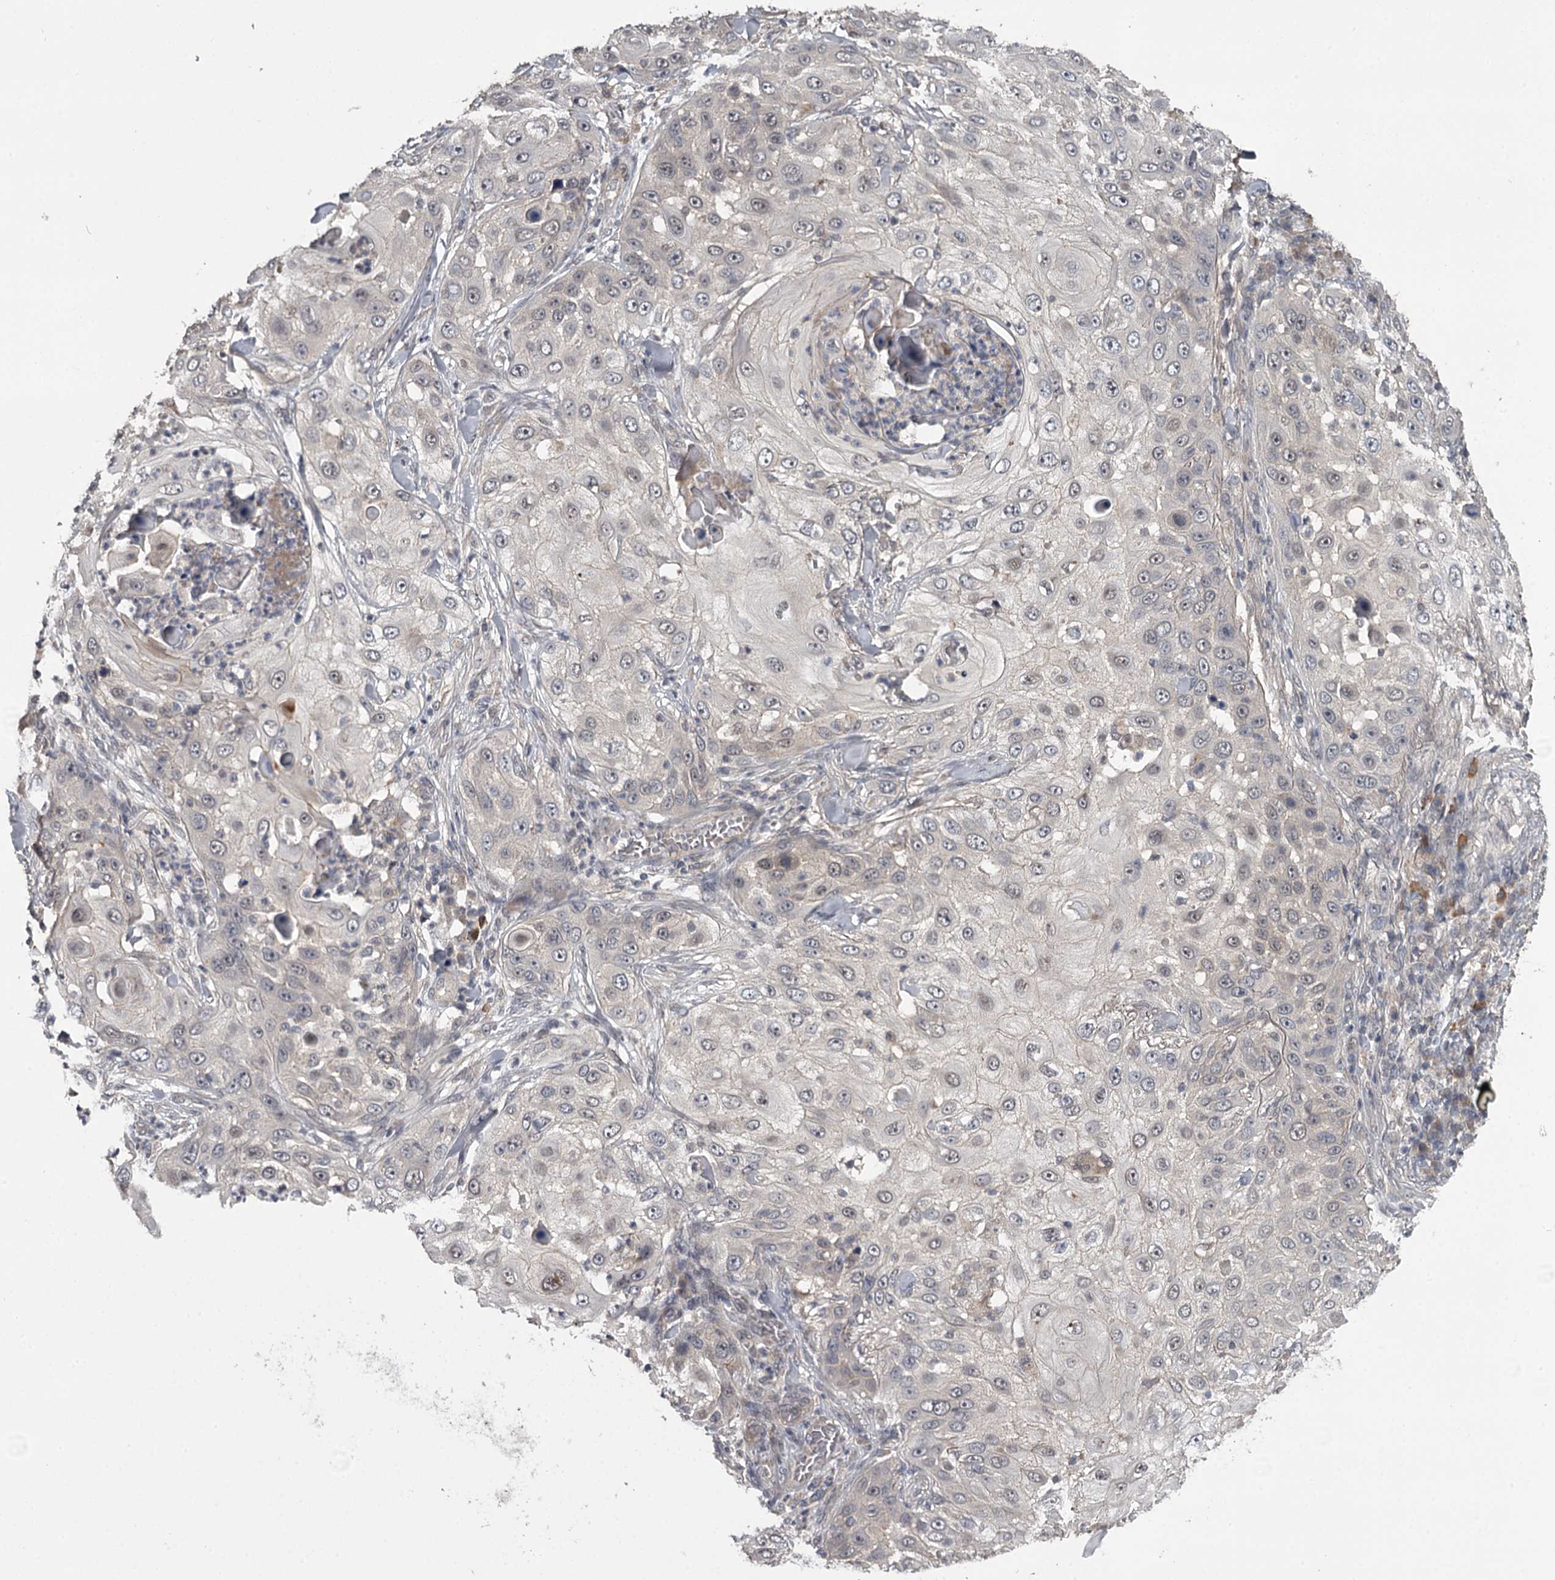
{"staining": {"intensity": "negative", "quantity": "none", "location": "none"}, "tissue": "skin cancer", "cell_type": "Tumor cells", "image_type": "cancer", "snomed": [{"axis": "morphology", "description": "Squamous cell carcinoma, NOS"}, {"axis": "topography", "description": "Skin"}], "caption": "High power microscopy micrograph of an IHC photomicrograph of skin squamous cell carcinoma, revealing no significant staining in tumor cells.", "gene": "CWF19L2", "patient": {"sex": "female", "age": 44}}